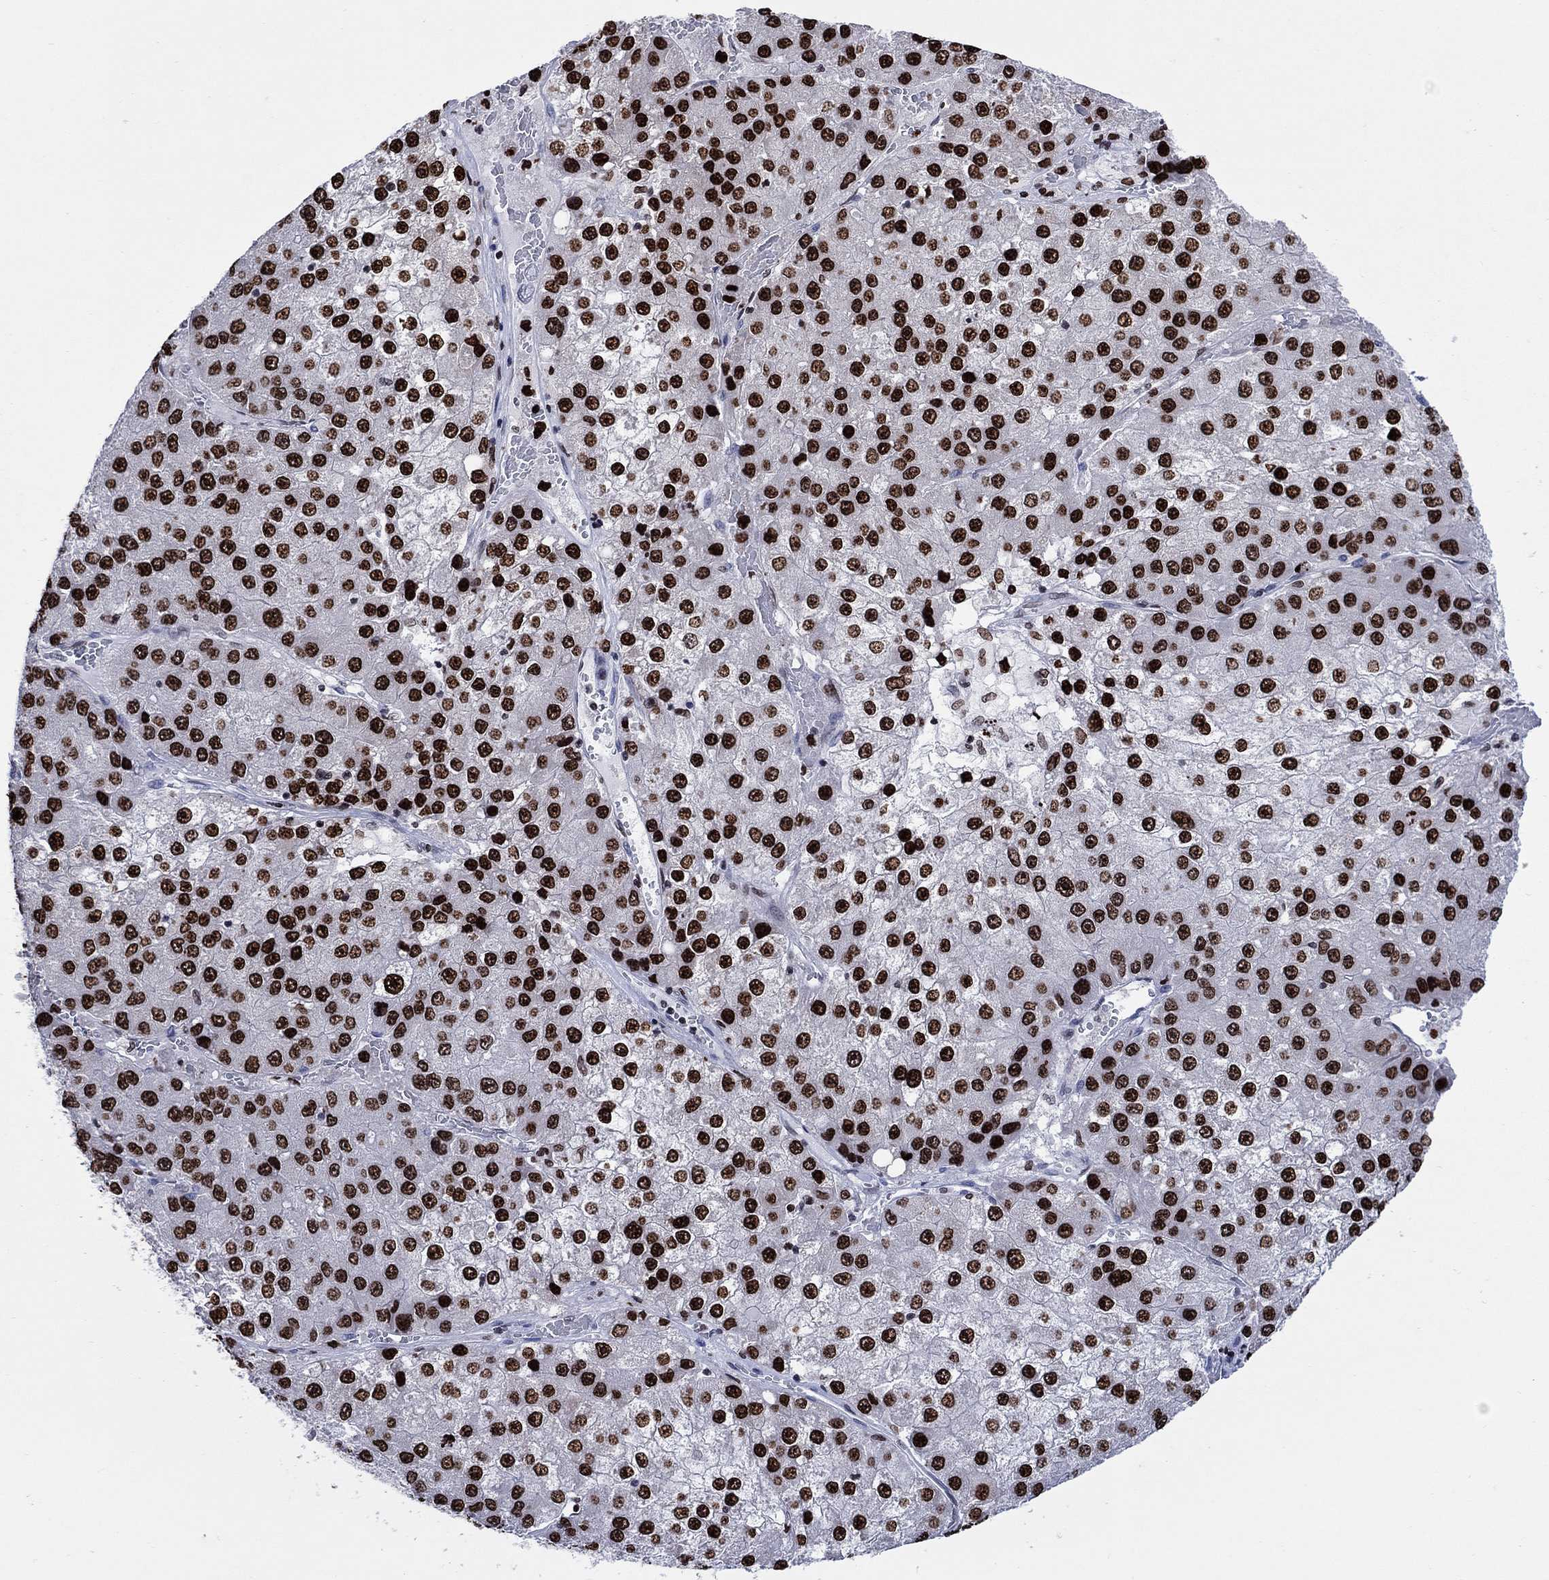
{"staining": {"intensity": "strong", "quantity": ">75%", "location": "nuclear"}, "tissue": "liver cancer", "cell_type": "Tumor cells", "image_type": "cancer", "snomed": [{"axis": "morphology", "description": "Carcinoma, Hepatocellular, NOS"}, {"axis": "topography", "description": "Liver"}], "caption": "Brown immunohistochemical staining in human liver cancer (hepatocellular carcinoma) displays strong nuclear staining in about >75% of tumor cells. (DAB (3,3'-diaminobenzidine) IHC, brown staining for protein, blue staining for nuclei).", "gene": "HMGA1", "patient": {"sex": "female", "age": 73}}